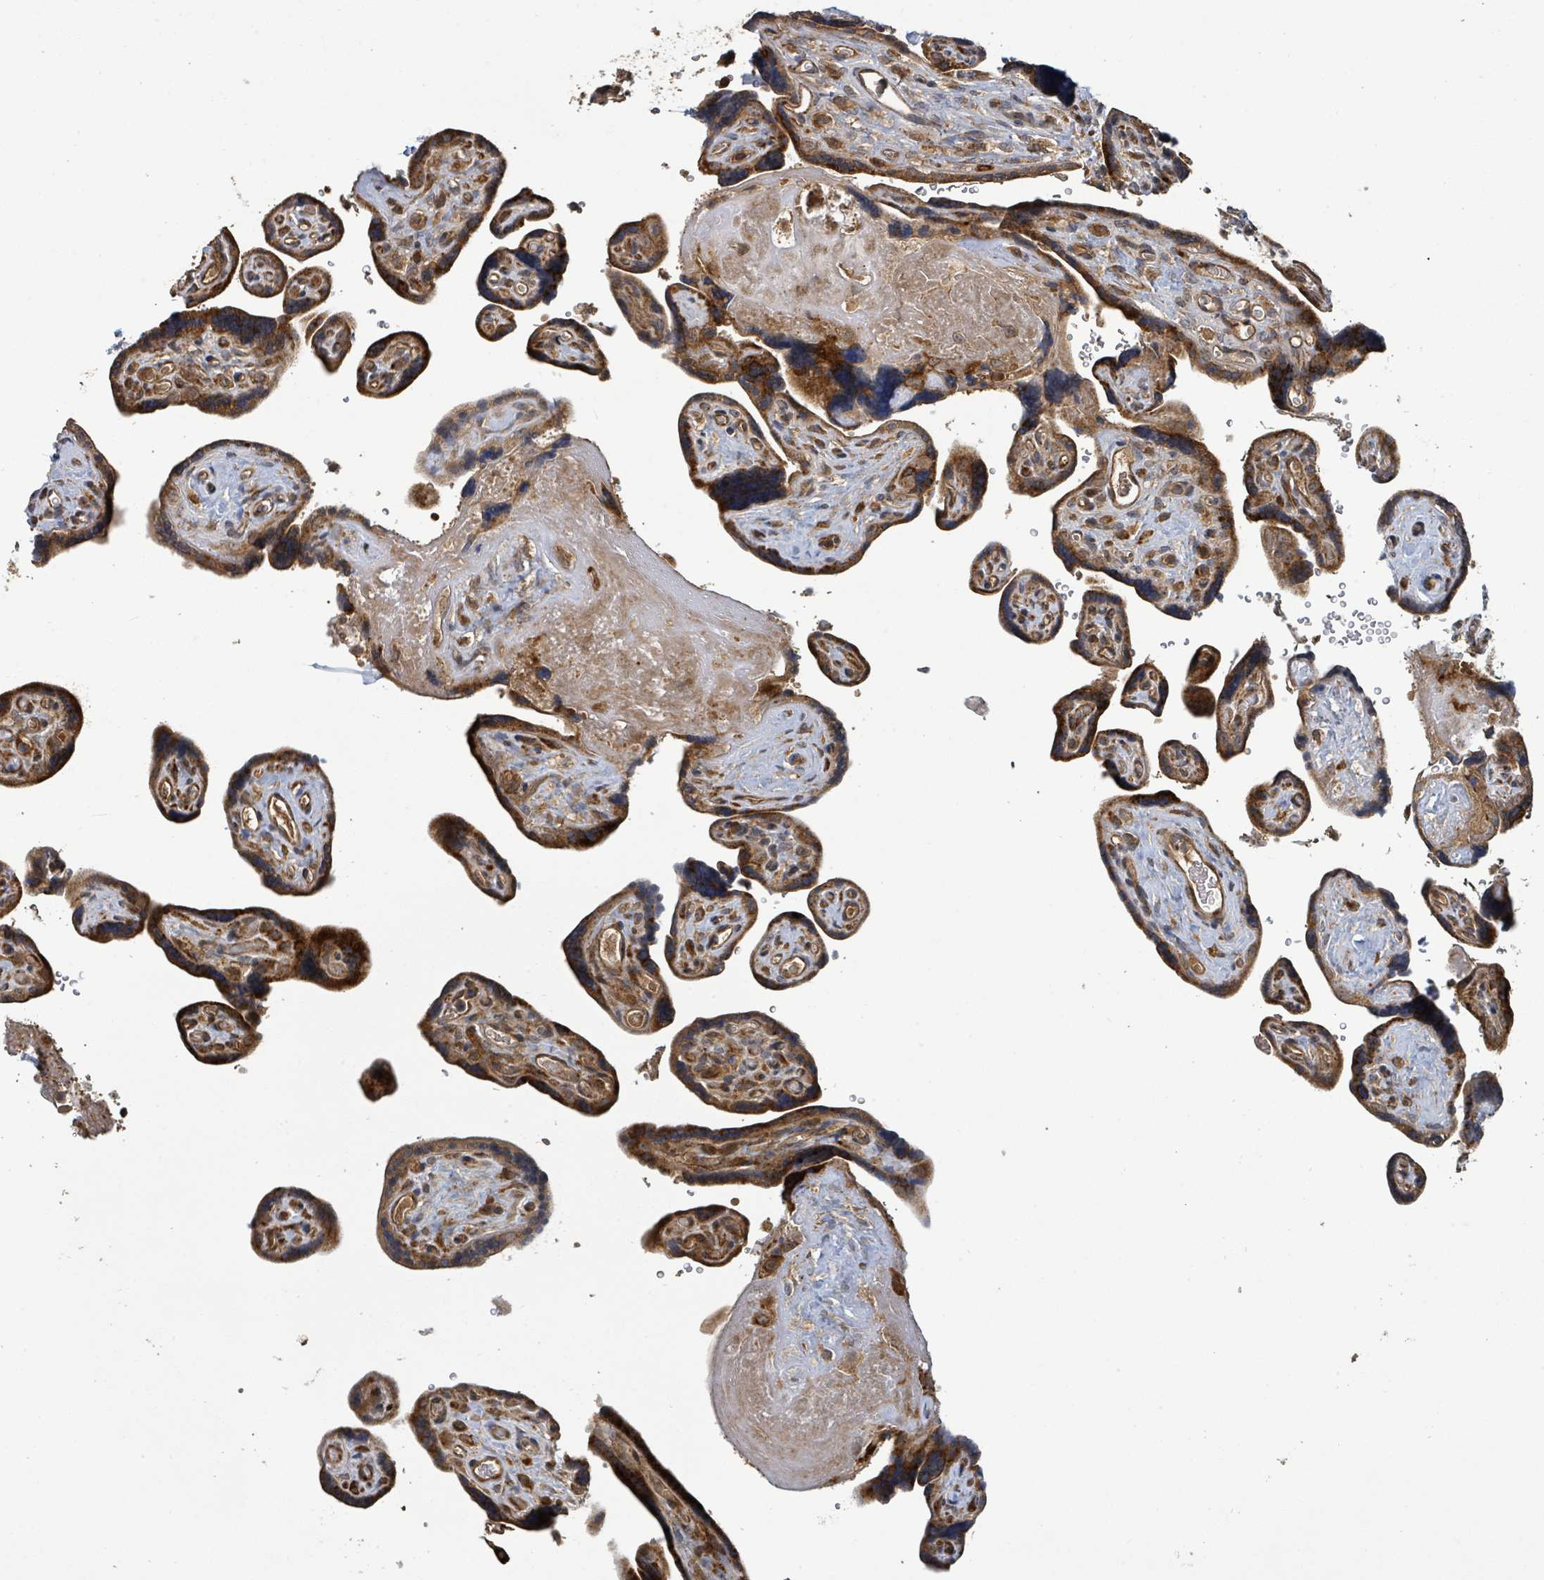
{"staining": {"intensity": "moderate", "quantity": ">75%", "location": "cytoplasmic/membranous"}, "tissue": "placenta", "cell_type": "Trophoblastic cells", "image_type": "normal", "snomed": [{"axis": "morphology", "description": "Normal tissue, NOS"}, {"axis": "topography", "description": "Placenta"}], "caption": "Protein staining by immunohistochemistry exhibits moderate cytoplasmic/membranous positivity in about >75% of trophoblastic cells in benign placenta.", "gene": "STARD4", "patient": {"sex": "female", "age": 39}}